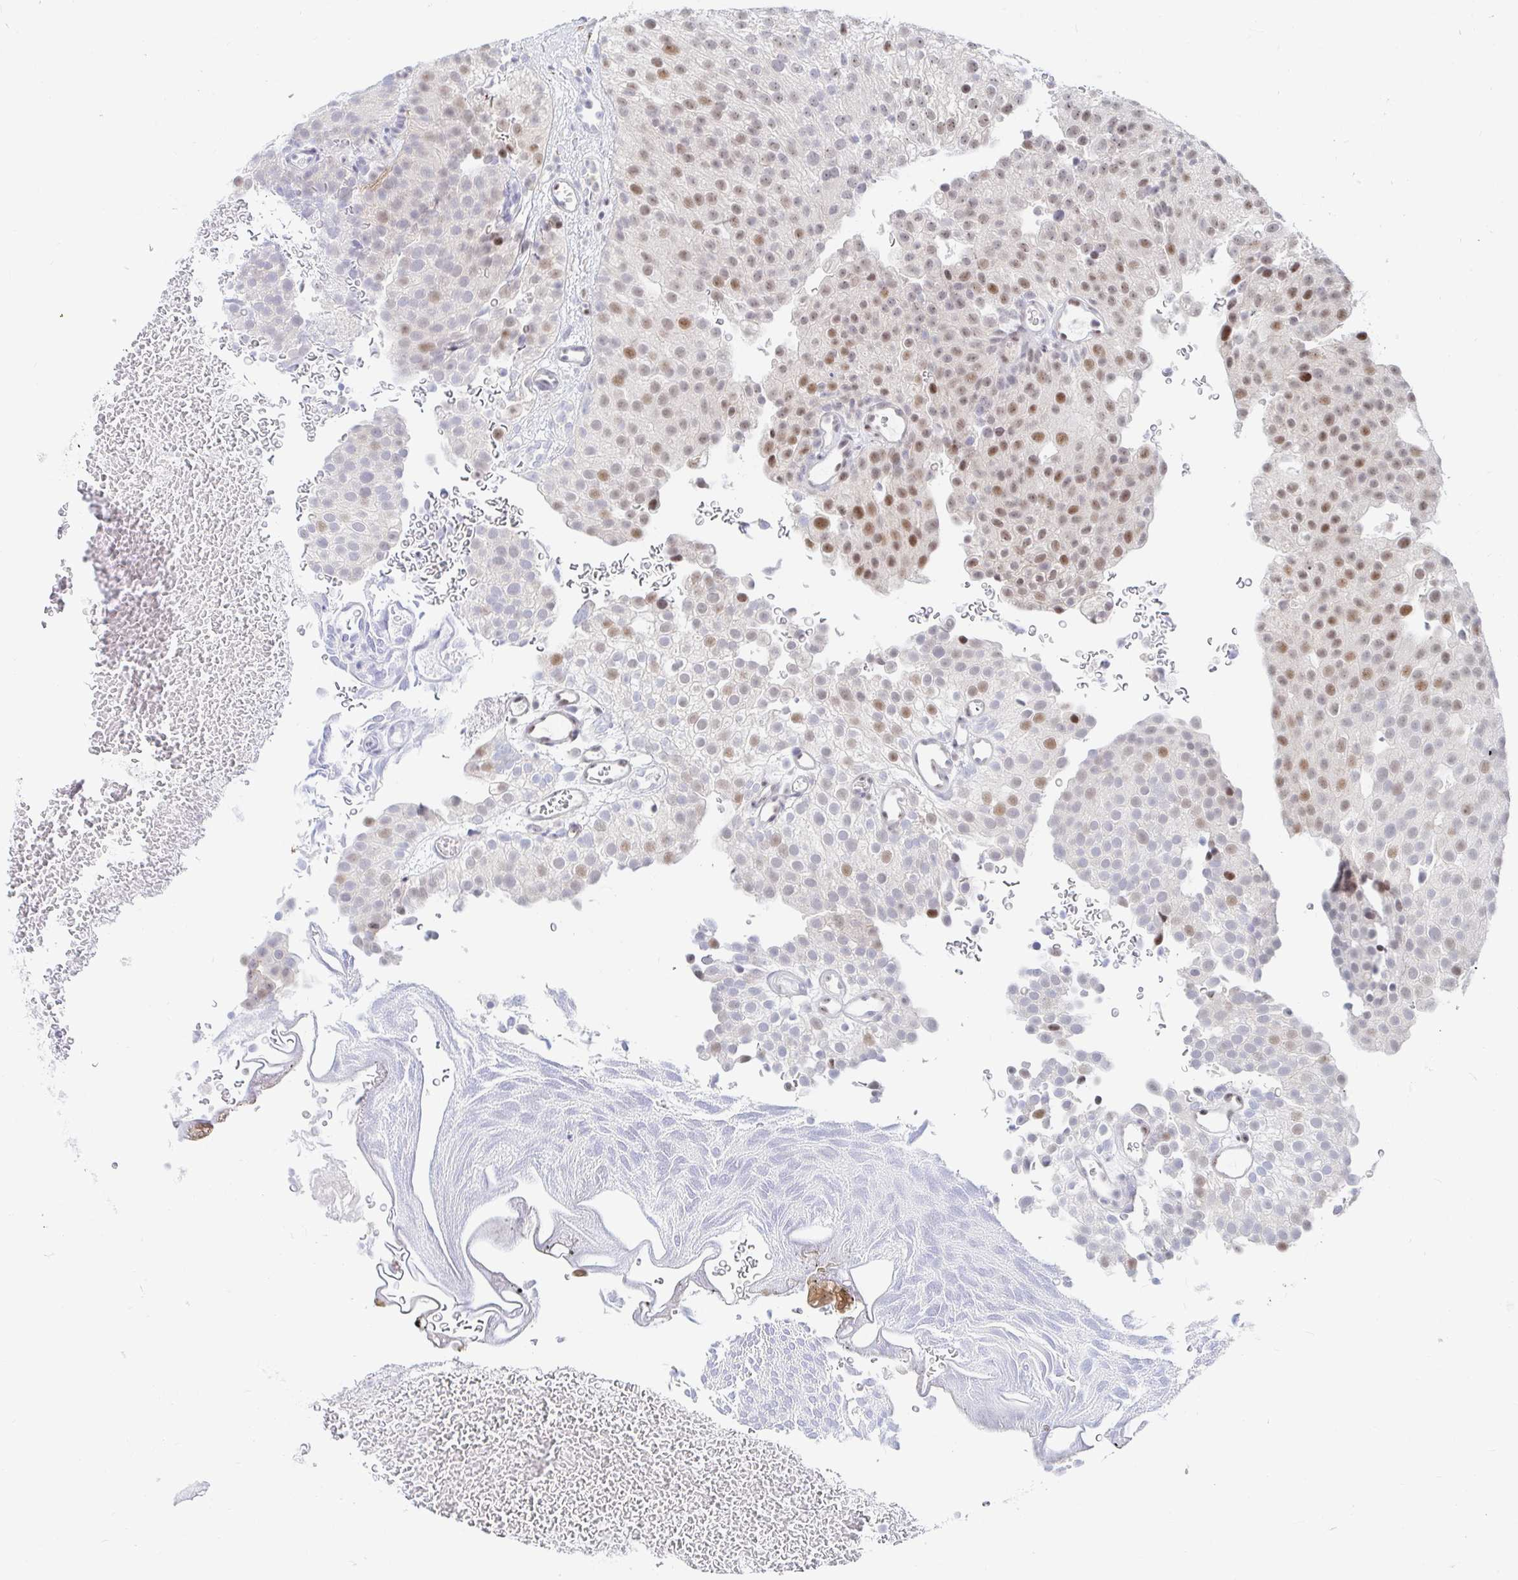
{"staining": {"intensity": "moderate", "quantity": "<25%", "location": "nuclear"}, "tissue": "urothelial cancer", "cell_type": "Tumor cells", "image_type": "cancer", "snomed": [{"axis": "morphology", "description": "Urothelial carcinoma, Low grade"}, {"axis": "topography", "description": "Urinary bladder"}], "caption": "Immunohistochemistry (DAB (3,3'-diaminobenzidine)) staining of urothelial cancer shows moderate nuclear protein positivity in approximately <25% of tumor cells. (Stains: DAB (3,3'-diaminobenzidine) in brown, nuclei in blue, Microscopy: brightfield microscopy at high magnification).", "gene": "COL28A1", "patient": {"sex": "male", "age": 78}}